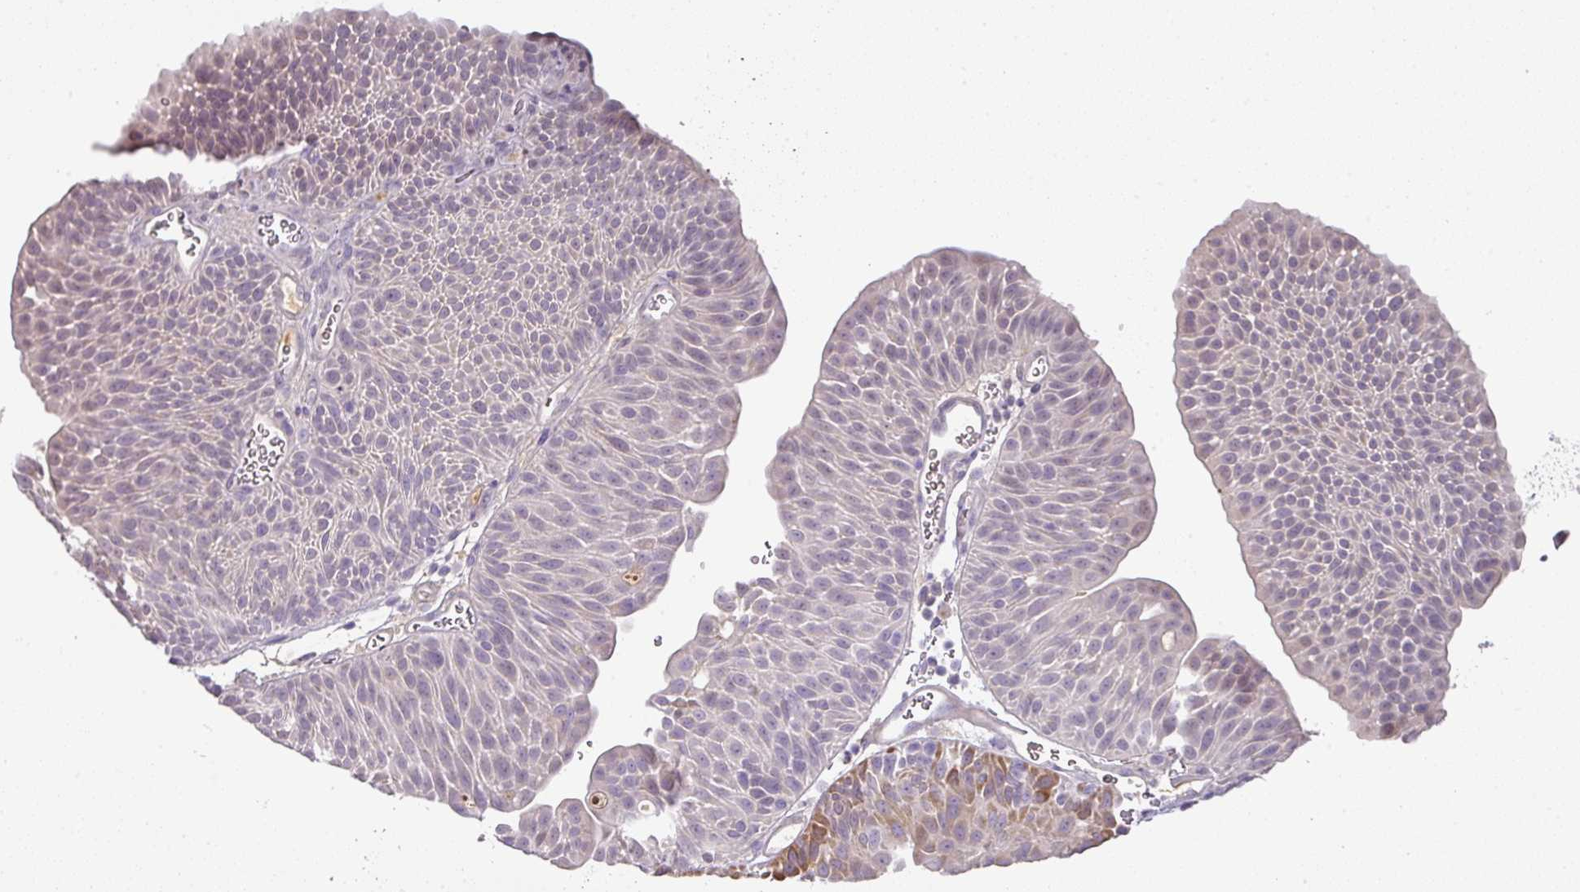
{"staining": {"intensity": "moderate", "quantity": "<25%", "location": "cytoplasmic/membranous"}, "tissue": "urothelial cancer", "cell_type": "Tumor cells", "image_type": "cancer", "snomed": [{"axis": "morphology", "description": "Urothelial carcinoma, NOS"}, {"axis": "topography", "description": "Urinary bladder"}], "caption": "Protein analysis of transitional cell carcinoma tissue shows moderate cytoplasmic/membranous expression in about <25% of tumor cells.", "gene": "CCZ1", "patient": {"sex": "male", "age": 67}}